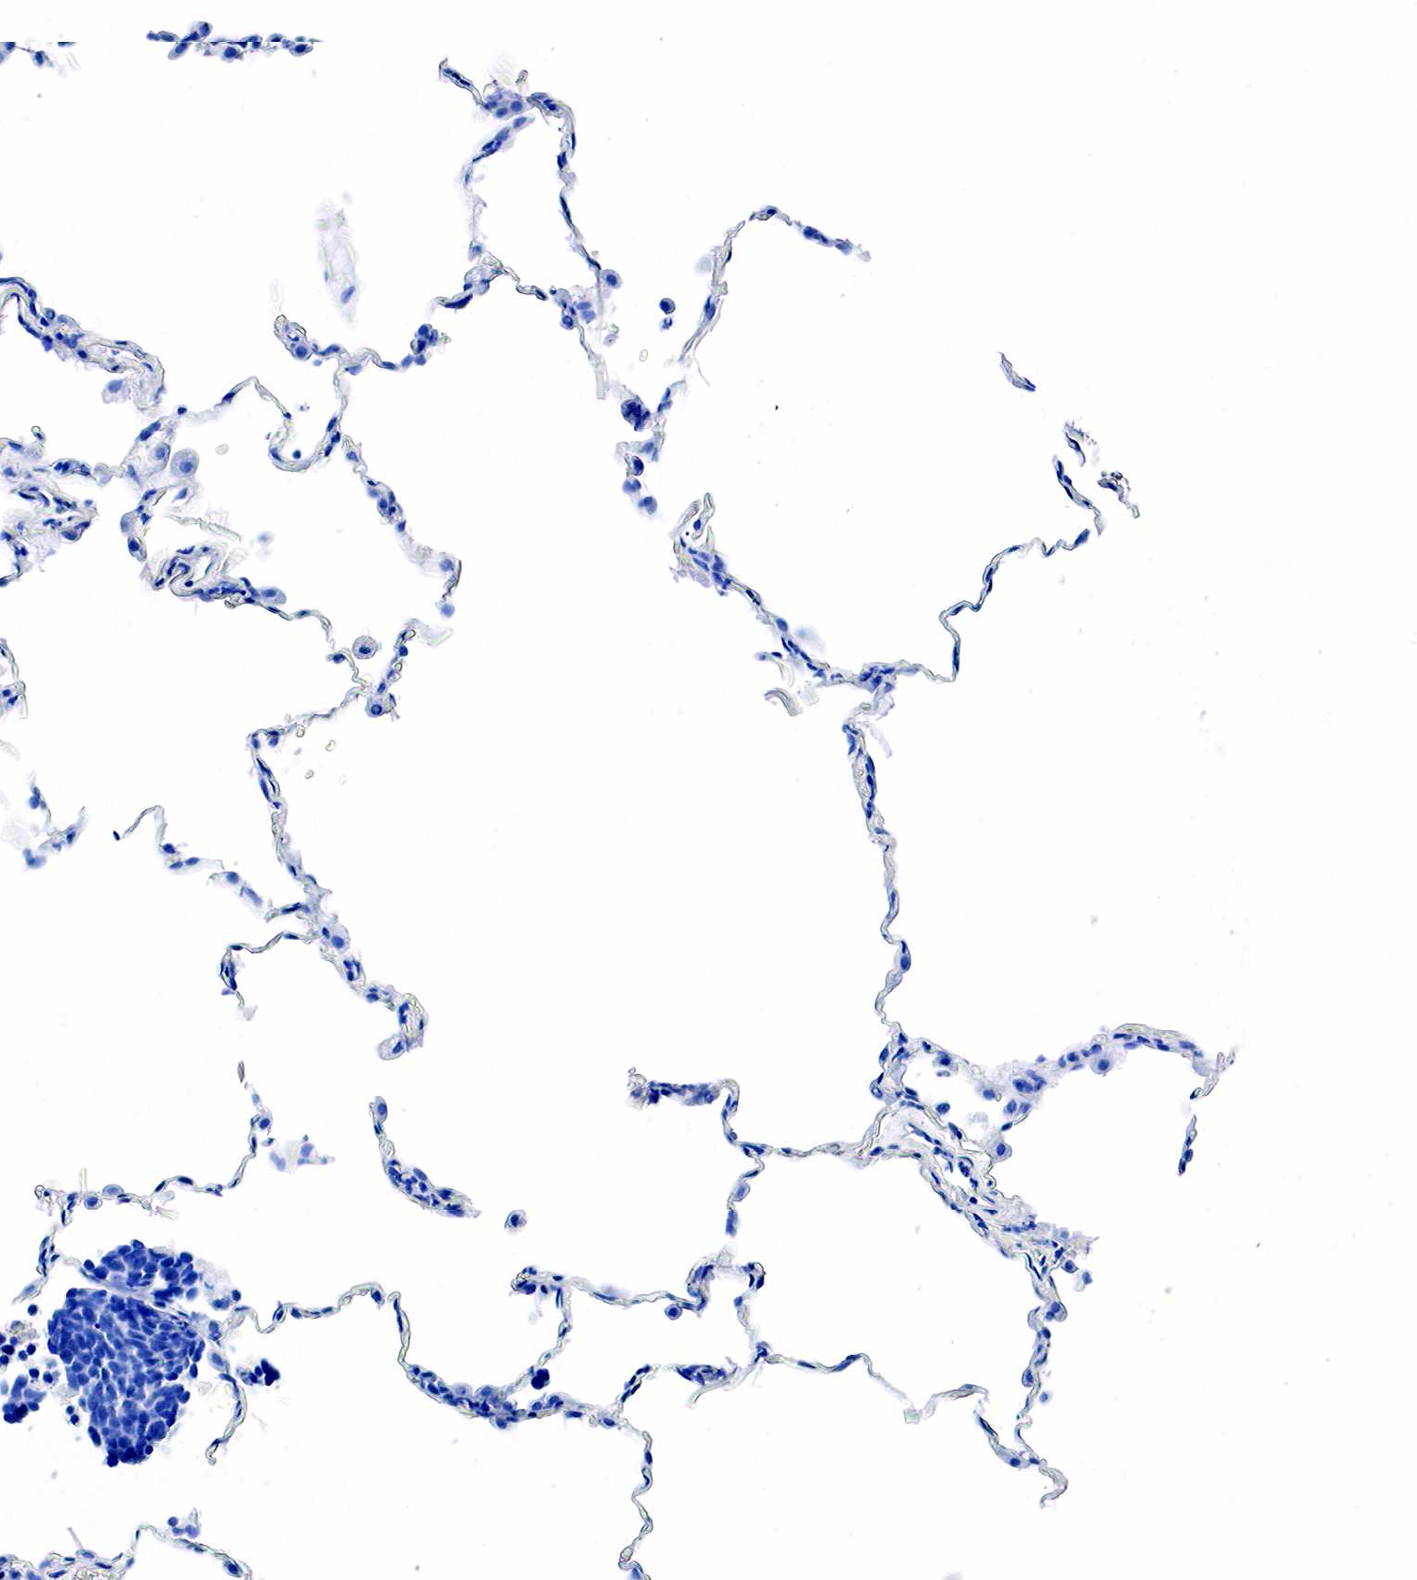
{"staining": {"intensity": "negative", "quantity": "none", "location": "none"}, "tissue": "lung cancer", "cell_type": "Tumor cells", "image_type": "cancer", "snomed": [{"axis": "morphology", "description": "Neoplasm, malignant, NOS"}, {"axis": "topography", "description": "Lung"}], "caption": "The histopathology image shows no staining of tumor cells in malignant neoplasm (lung).", "gene": "ACP3", "patient": {"sex": "female", "age": 75}}